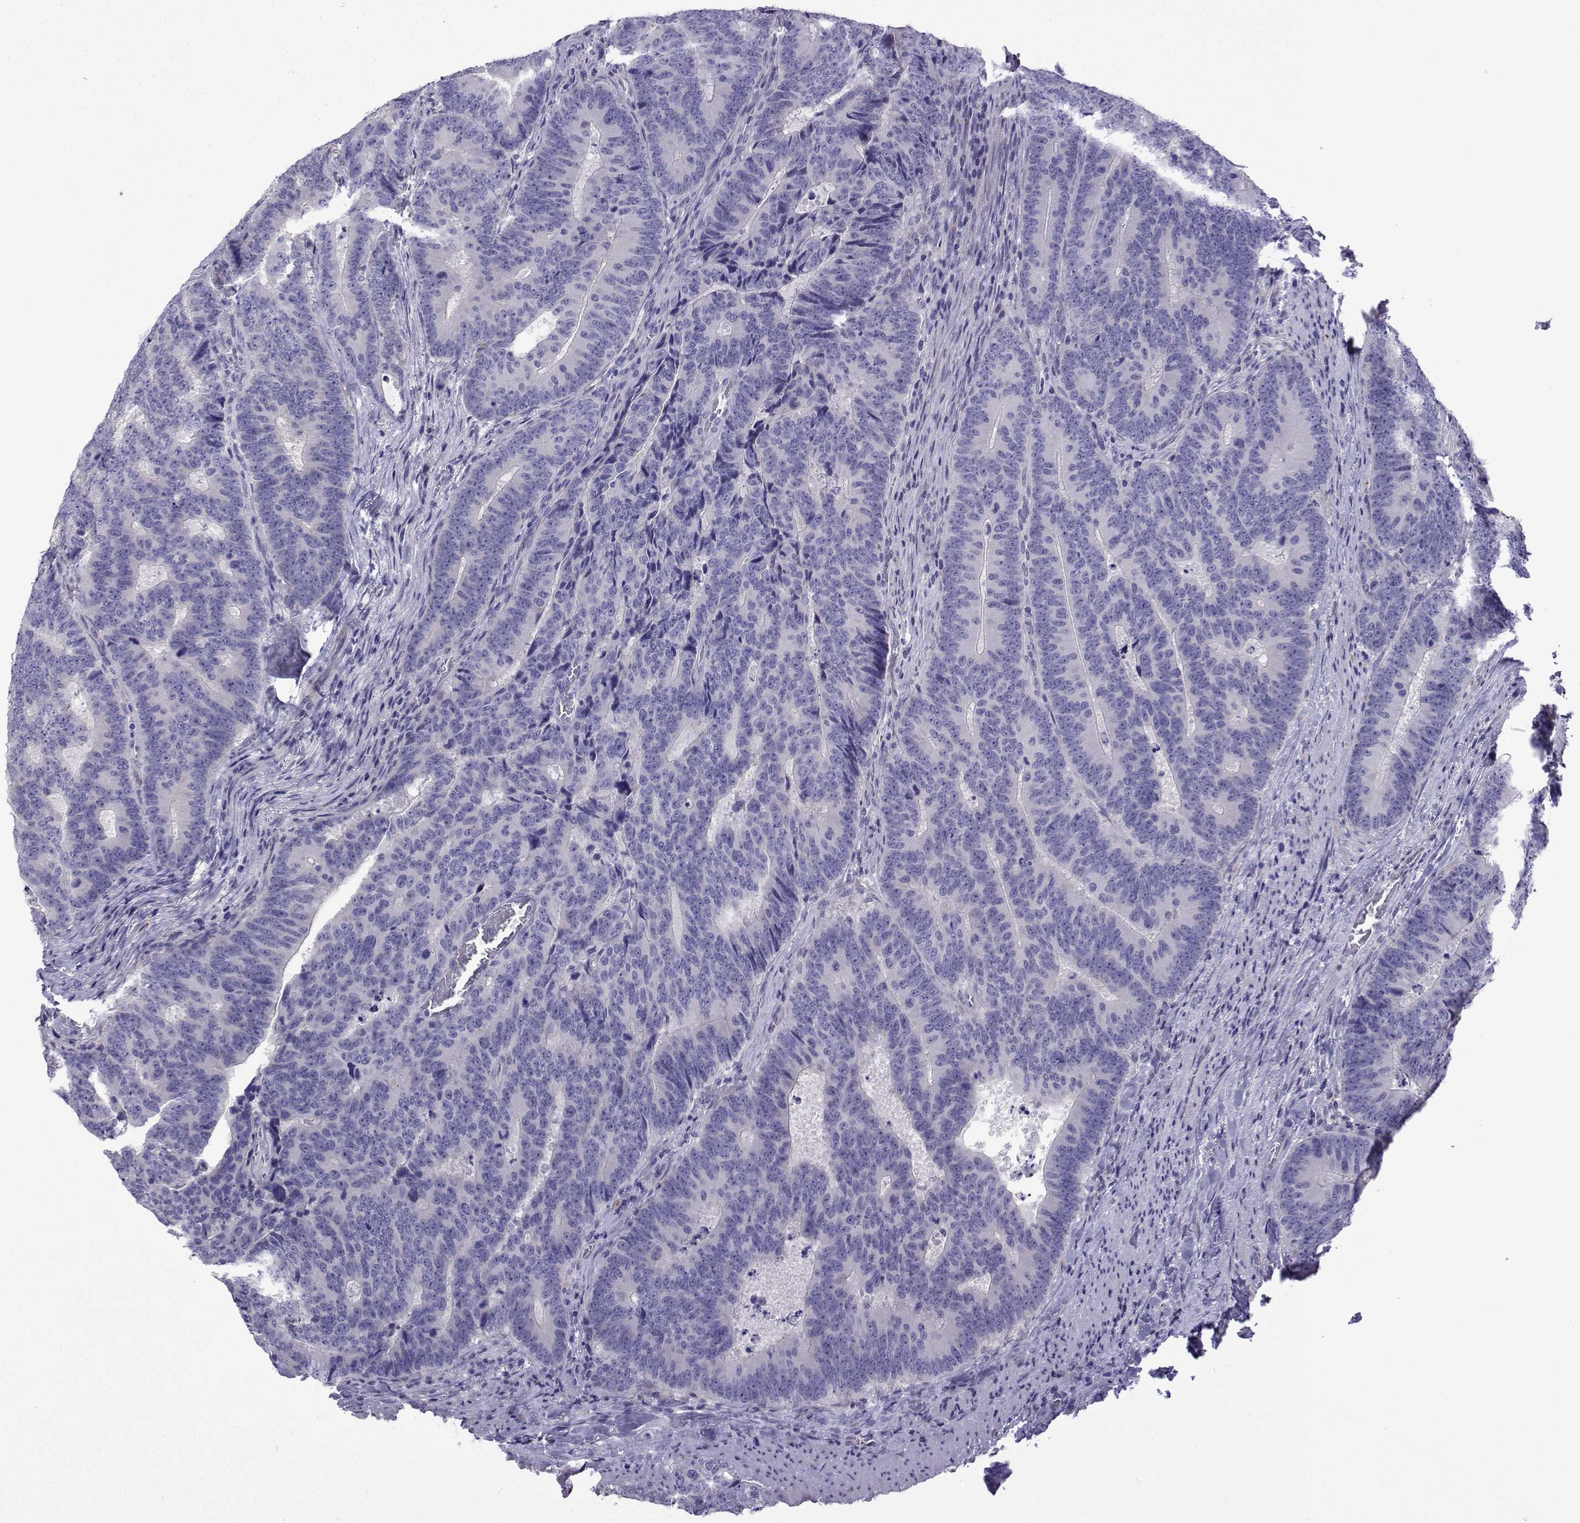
{"staining": {"intensity": "negative", "quantity": "none", "location": "none"}, "tissue": "colorectal cancer", "cell_type": "Tumor cells", "image_type": "cancer", "snomed": [{"axis": "morphology", "description": "Adenocarcinoma, NOS"}, {"axis": "topography", "description": "Colon"}], "caption": "DAB (3,3'-diaminobenzidine) immunohistochemical staining of human colorectal cancer shows no significant expression in tumor cells.", "gene": "CFAP70", "patient": {"sex": "female", "age": 82}}